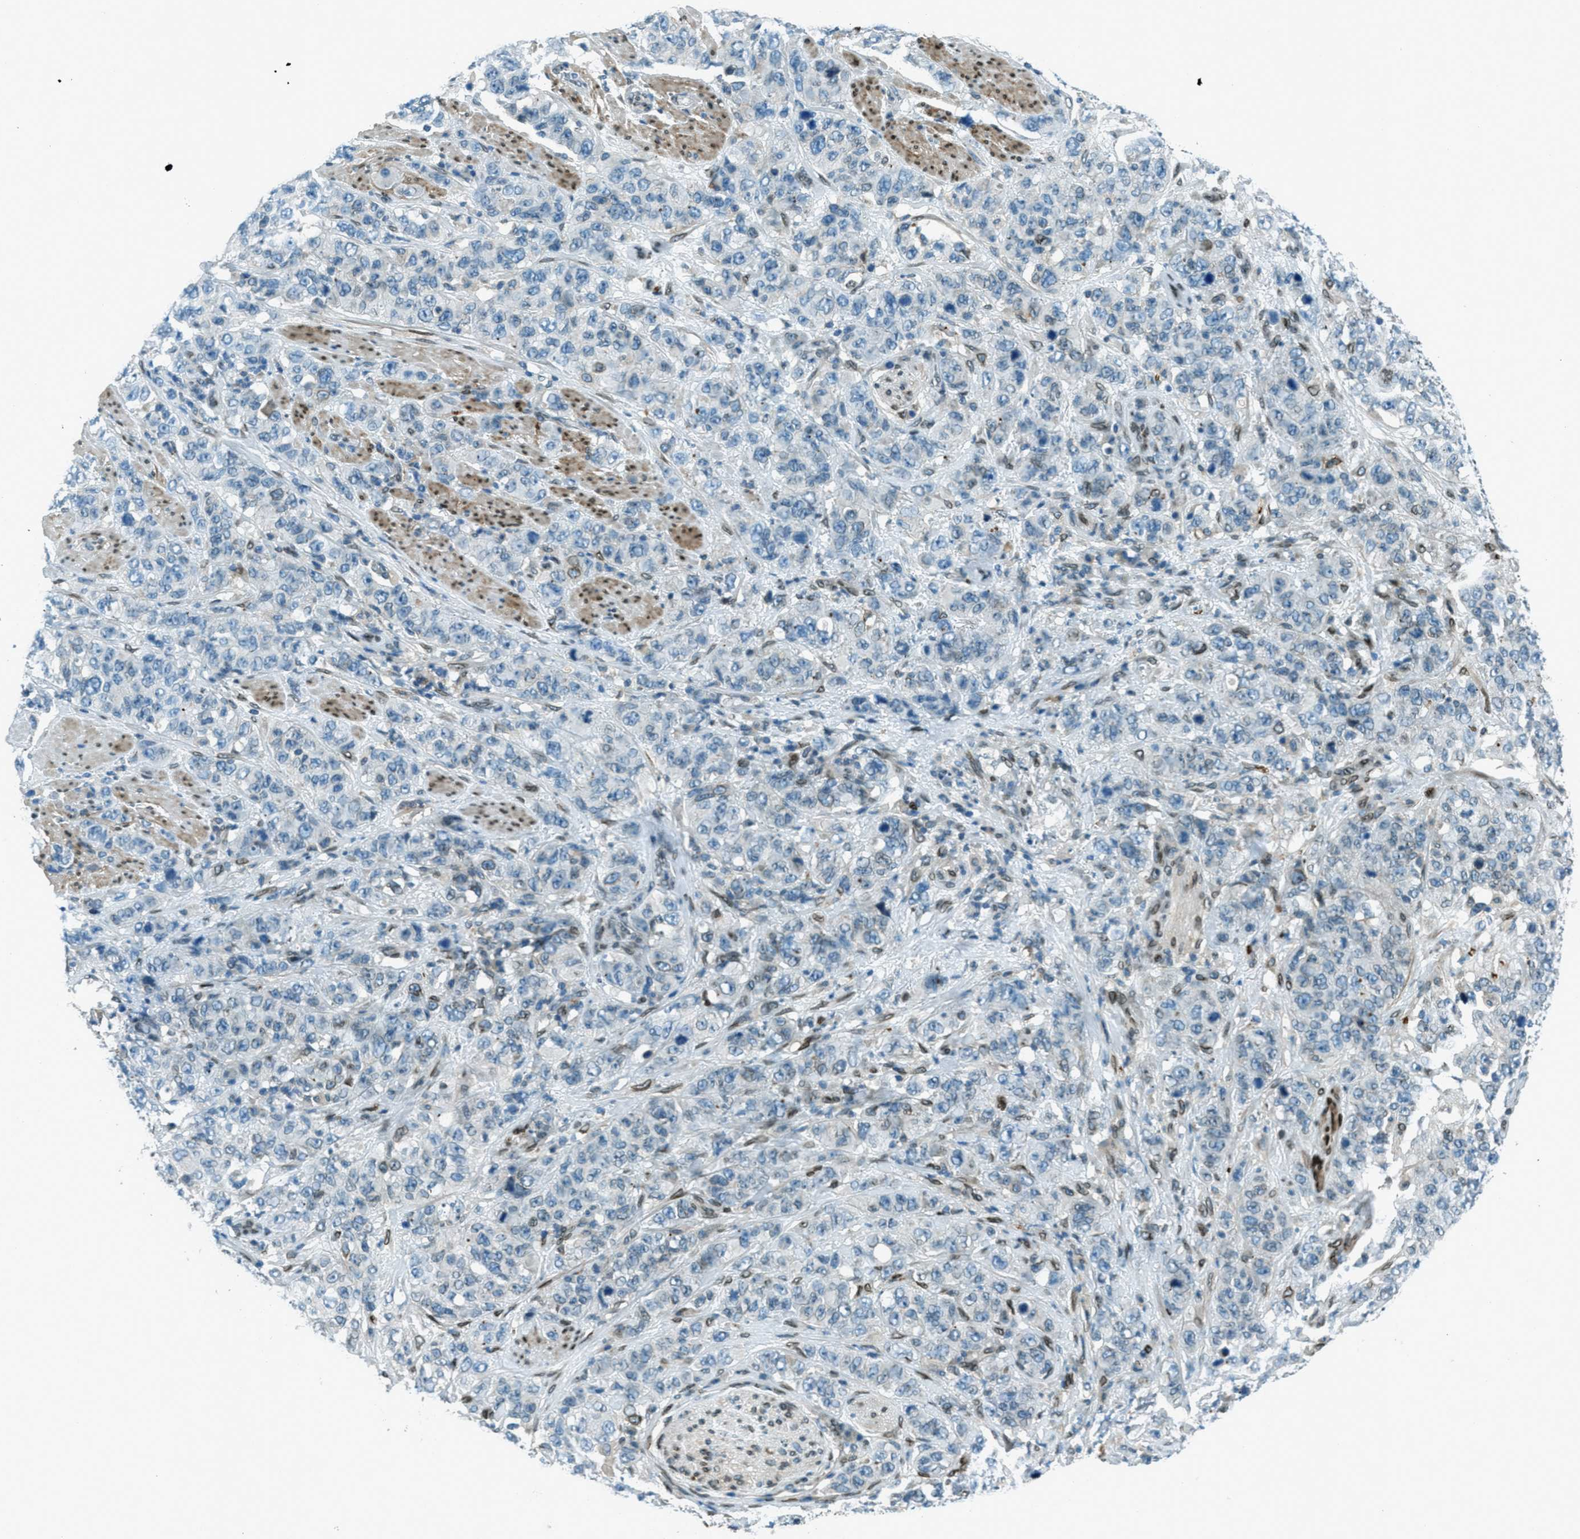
{"staining": {"intensity": "negative", "quantity": "none", "location": "none"}, "tissue": "stomach cancer", "cell_type": "Tumor cells", "image_type": "cancer", "snomed": [{"axis": "morphology", "description": "Adenocarcinoma, NOS"}, {"axis": "topography", "description": "Stomach"}], "caption": "DAB (3,3'-diaminobenzidine) immunohistochemical staining of stomach adenocarcinoma displays no significant staining in tumor cells.", "gene": "LEMD2", "patient": {"sex": "male", "age": 48}}